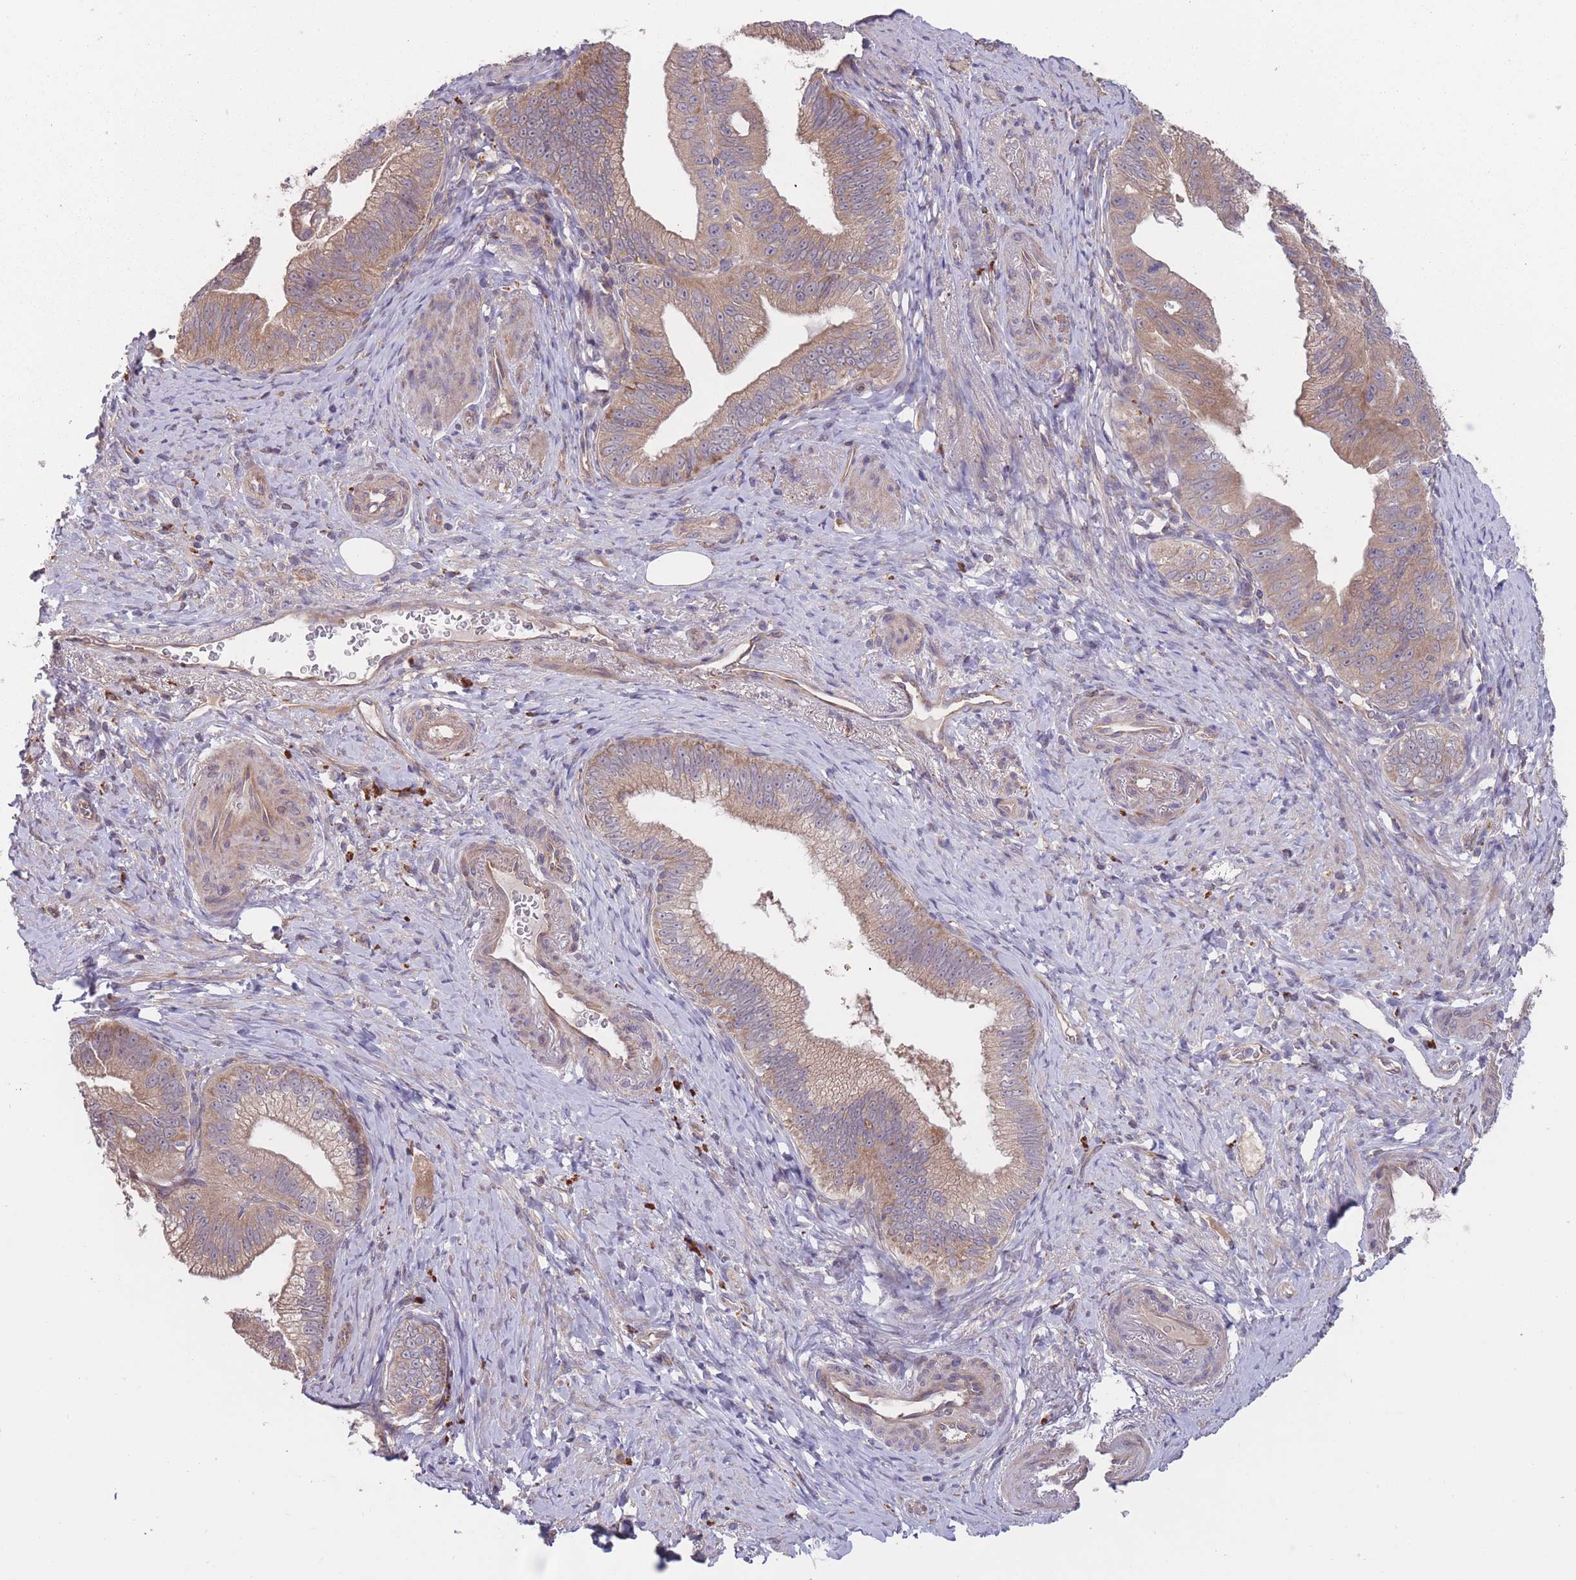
{"staining": {"intensity": "moderate", "quantity": ">75%", "location": "cytoplasmic/membranous"}, "tissue": "pancreatic cancer", "cell_type": "Tumor cells", "image_type": "cancer", "snomed": [{"axis": "morphology", "description": "Adenocarcinoma, NOS"}, {"axis": "topography", "description": "Pancreas"}], "caption": "A micrograph of human pancreatic cancer (adenocarcinoma) stained for a protein displays moderate cytoplasmic/membranous brown staining in tumor cells.", "gene": "ITPKC", "patient": {"sex": "male", "age": 70}}